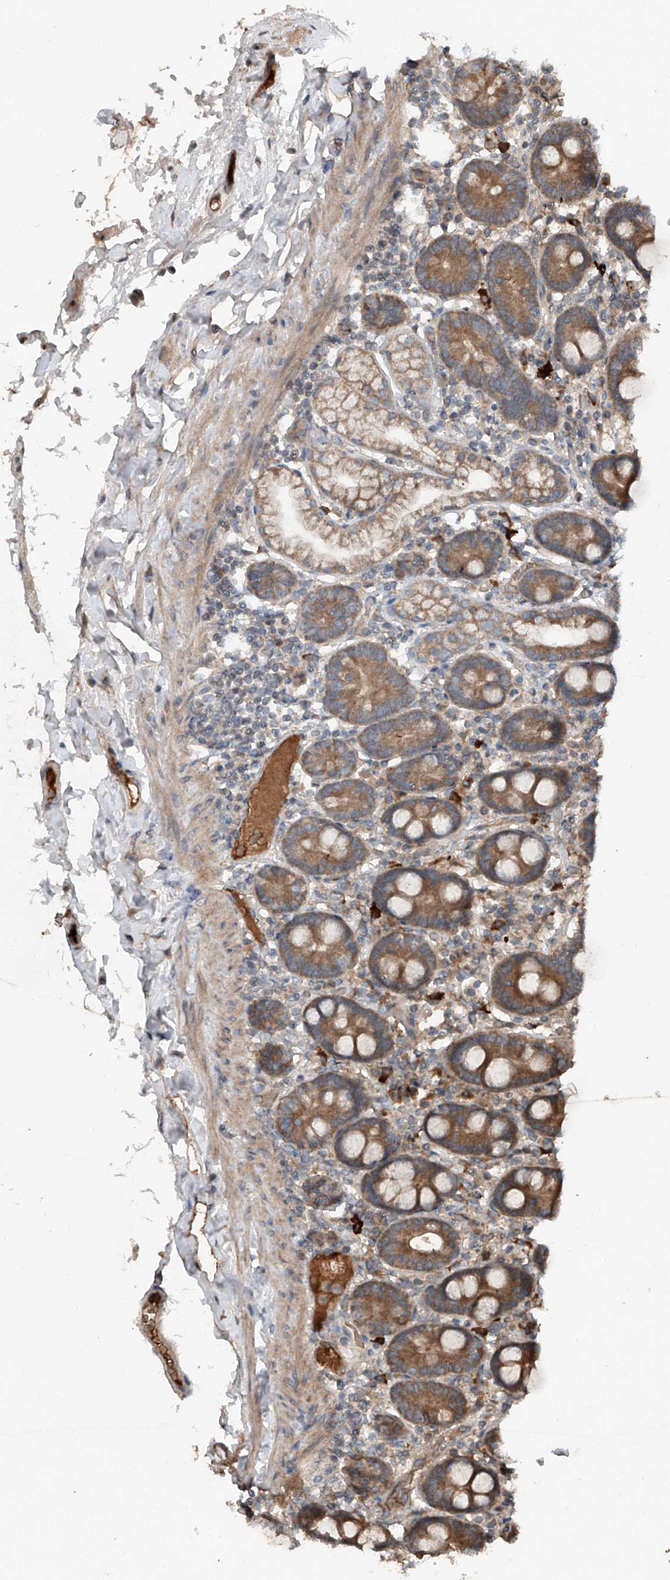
{"staining": {"intensity": "moderate", "quantity": ">75%", "location": "cytoplasmic/membranous"}, "tissue": "duodenum", "cell_type": "Glandular cells", "image_type": "normal", "snomed": [{"axis": "morphology", "description": "Normal tissue, NOS"}, {"axis": "topography", "description": "Duodenum"}], "caption": "Protein staining of normal duodenum demonstrates moderate cytoplasmic/membranous positivity in about >75% of glandular cells.", "gene": "ADAM23", "patient": {"sex": "male", "age": 55}}